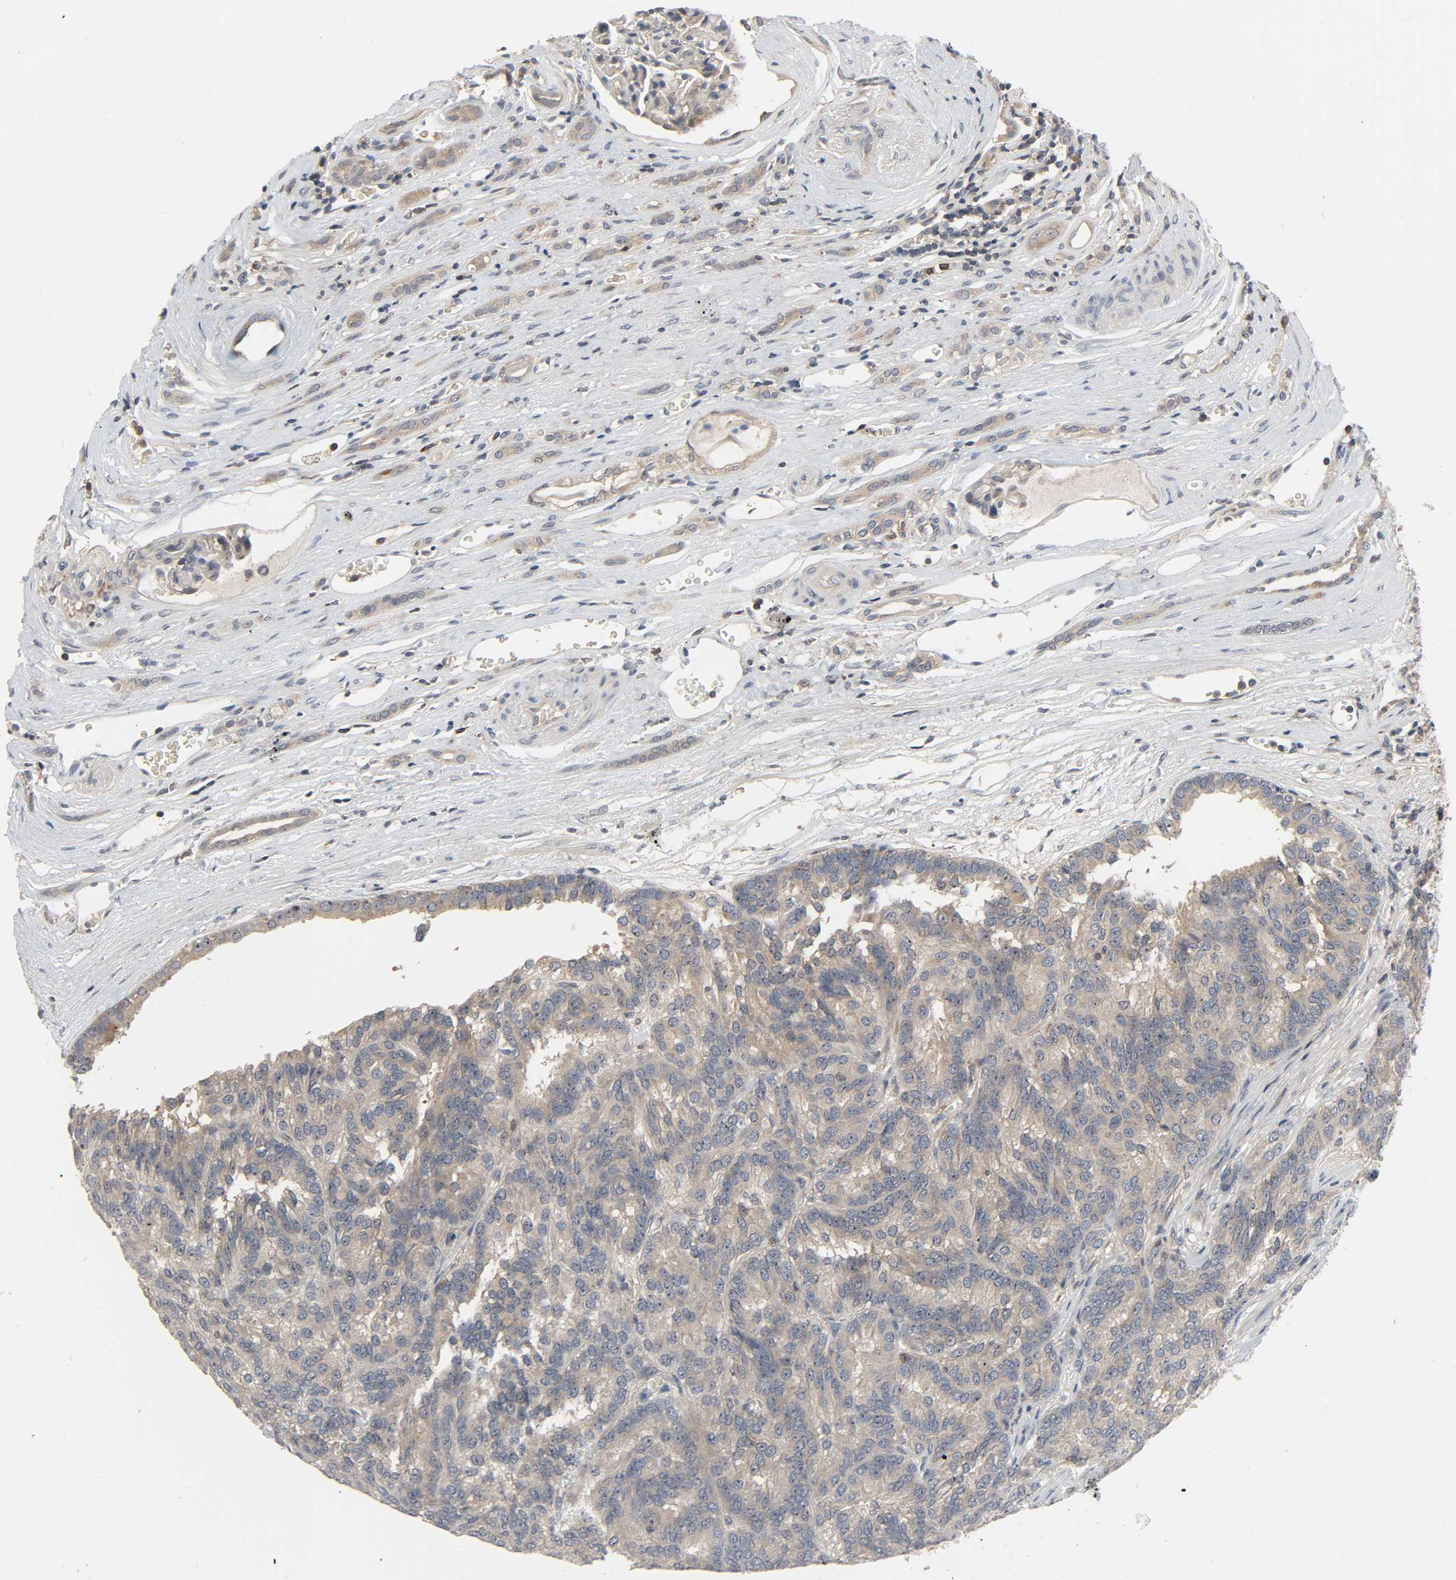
{"staining": {"intensity": "moderate", "quantity": ">75%", "location": "cytoplasmic/membranous,nuclear"}, "tissue": "renal cancer", "cell_type": "Tumor cells", "image_type": "cancer", "snomed": [{"axis": "morphology", "description": "Adenocarcinoma, NOS"}, {"axis": "topography", "description": "Kidney"}], "caption": "Tumor cells exhibit moderate cytoplasmic/membranous and nuclear positivity in about >75% of cells in adenocarcinoma (renal).", "gene": "PLEKHA2", "patient": {"sex": "male", "age": 46}}